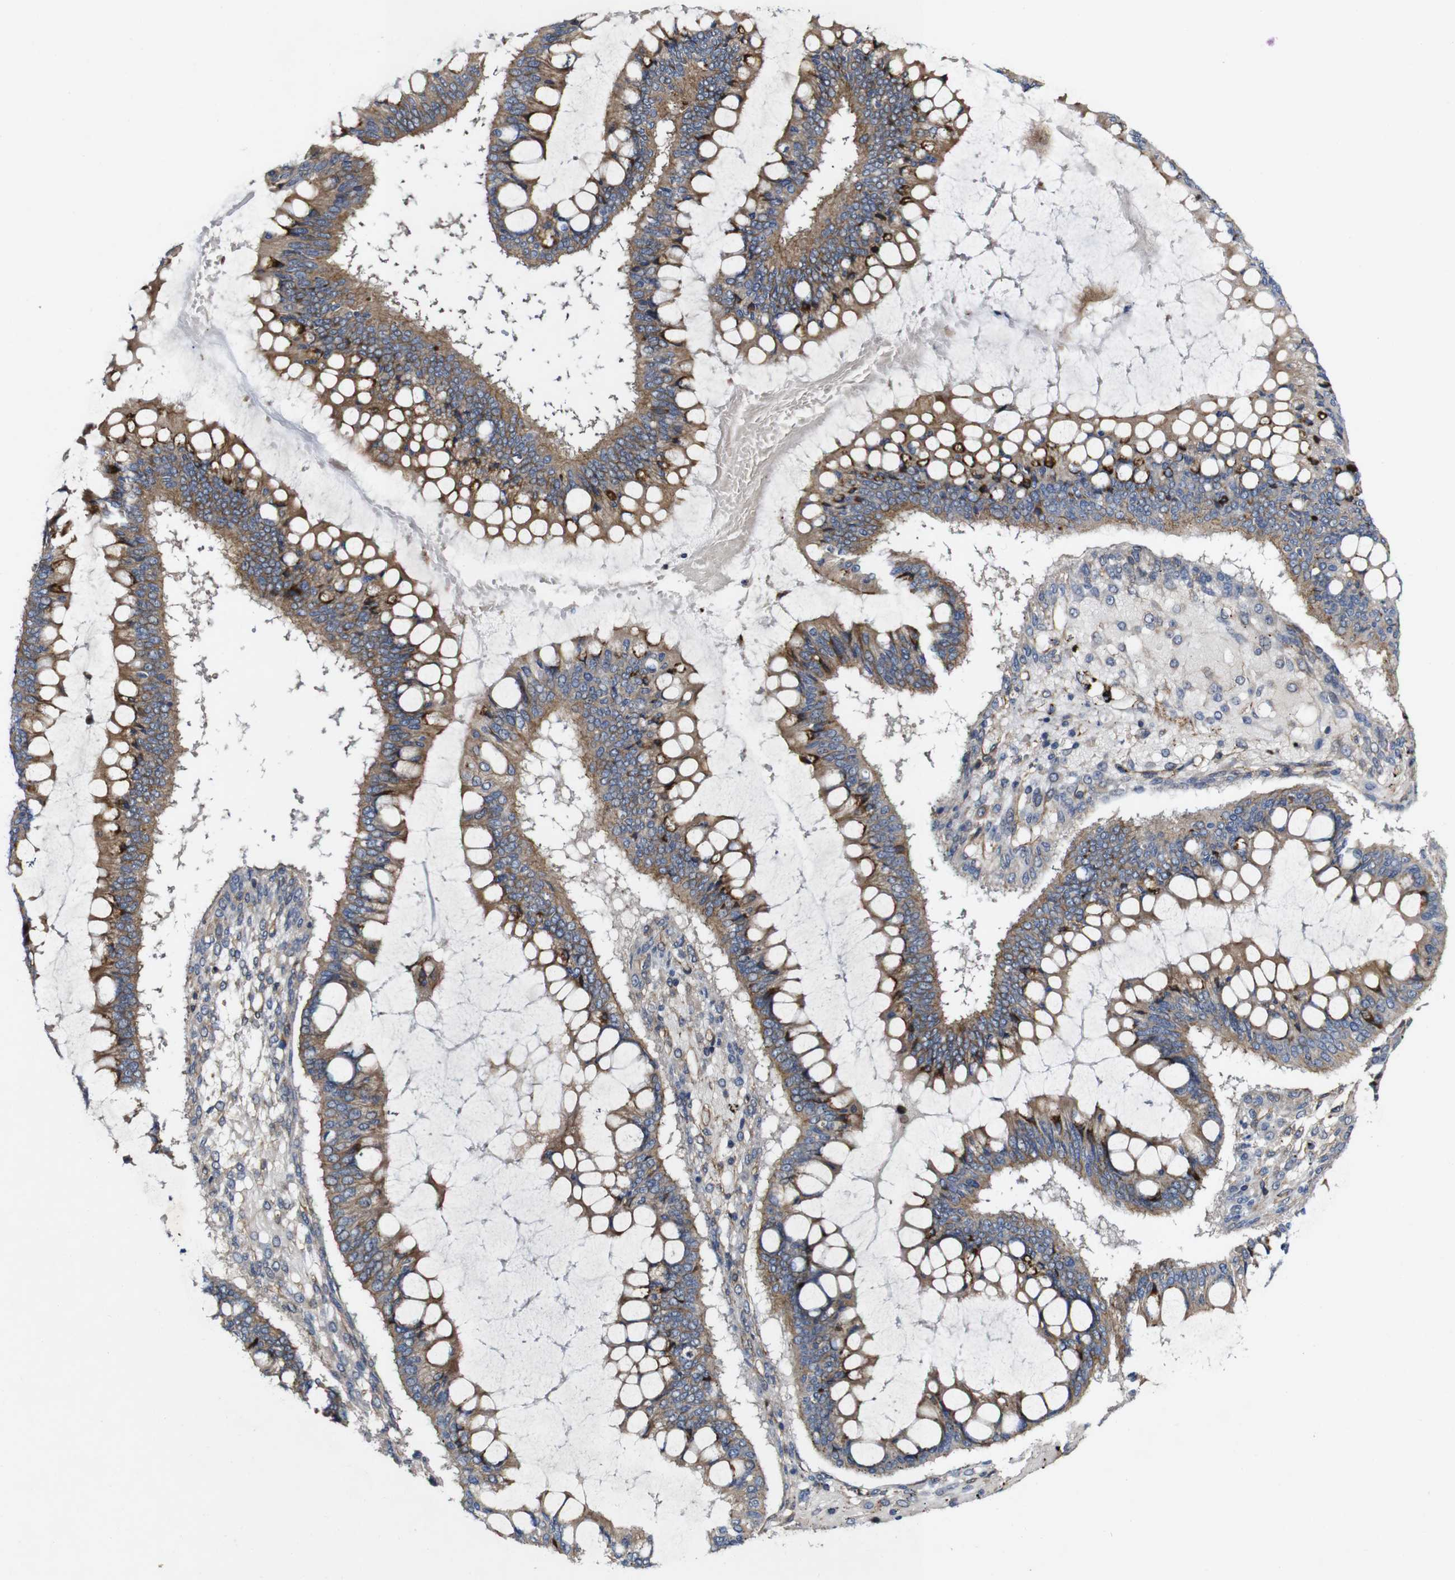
{"staining": {"intensity": "moderate", "quantity": ">75%", "location": "cytoplasmic/membranous"}, "tissue": "ovarian cancer", "cell_type": "Tumor cells", "image_type": "cancer", "snomed": [{"axis": "morphology", "description": "Cystadenocarcinoma, mucinous, NOS"}, {"axis": "topography", "description": "Ovary"}], "caption": "Tumor cells display medium levels of moderate cytoplasmic/membranous positivity in approximately >75% of cells in human ovarian cancer.", "gene": "GSDME", "patient": {"sex": "female", "age": 73}}